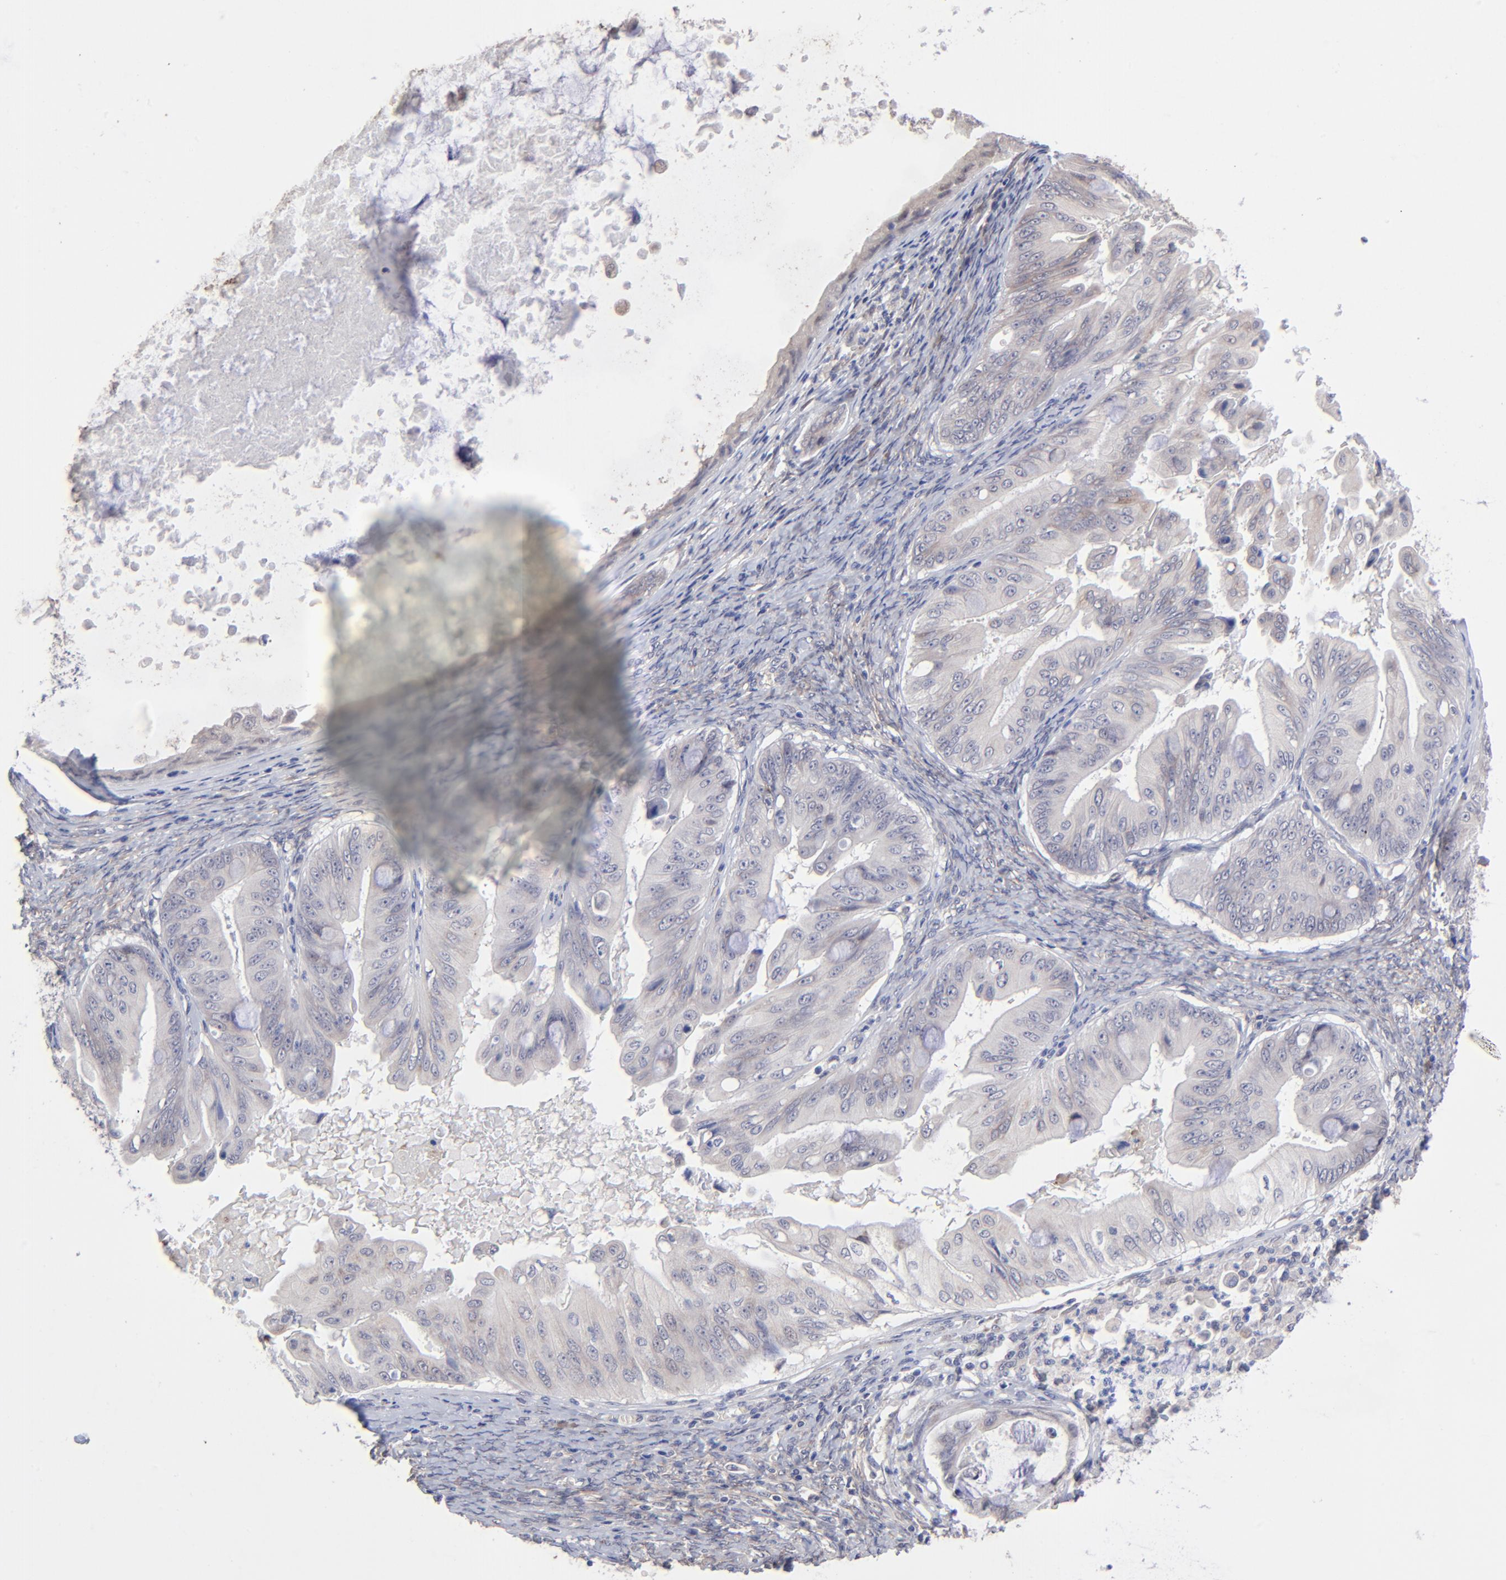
{"staining": {"intensity": "negative", "quantity": "none", "location": "none"}, "tissue": "ovarian cancer", "cell_type": "Tumor cells", "image_type": "cancer", "snomed": [{"axis": "morphology", "description": "Cystadenocarcinoma, mucinous, NOS"}, {"axis": "topography", "description": "Ovary"}], "caption": "Protein analysis of mucinous cystadenocarcinoma (ovarian) demonstrates no significant positivity in tumor cells.", "gene": "CHL1", "patient": {"sex": "female", "age": 37}}